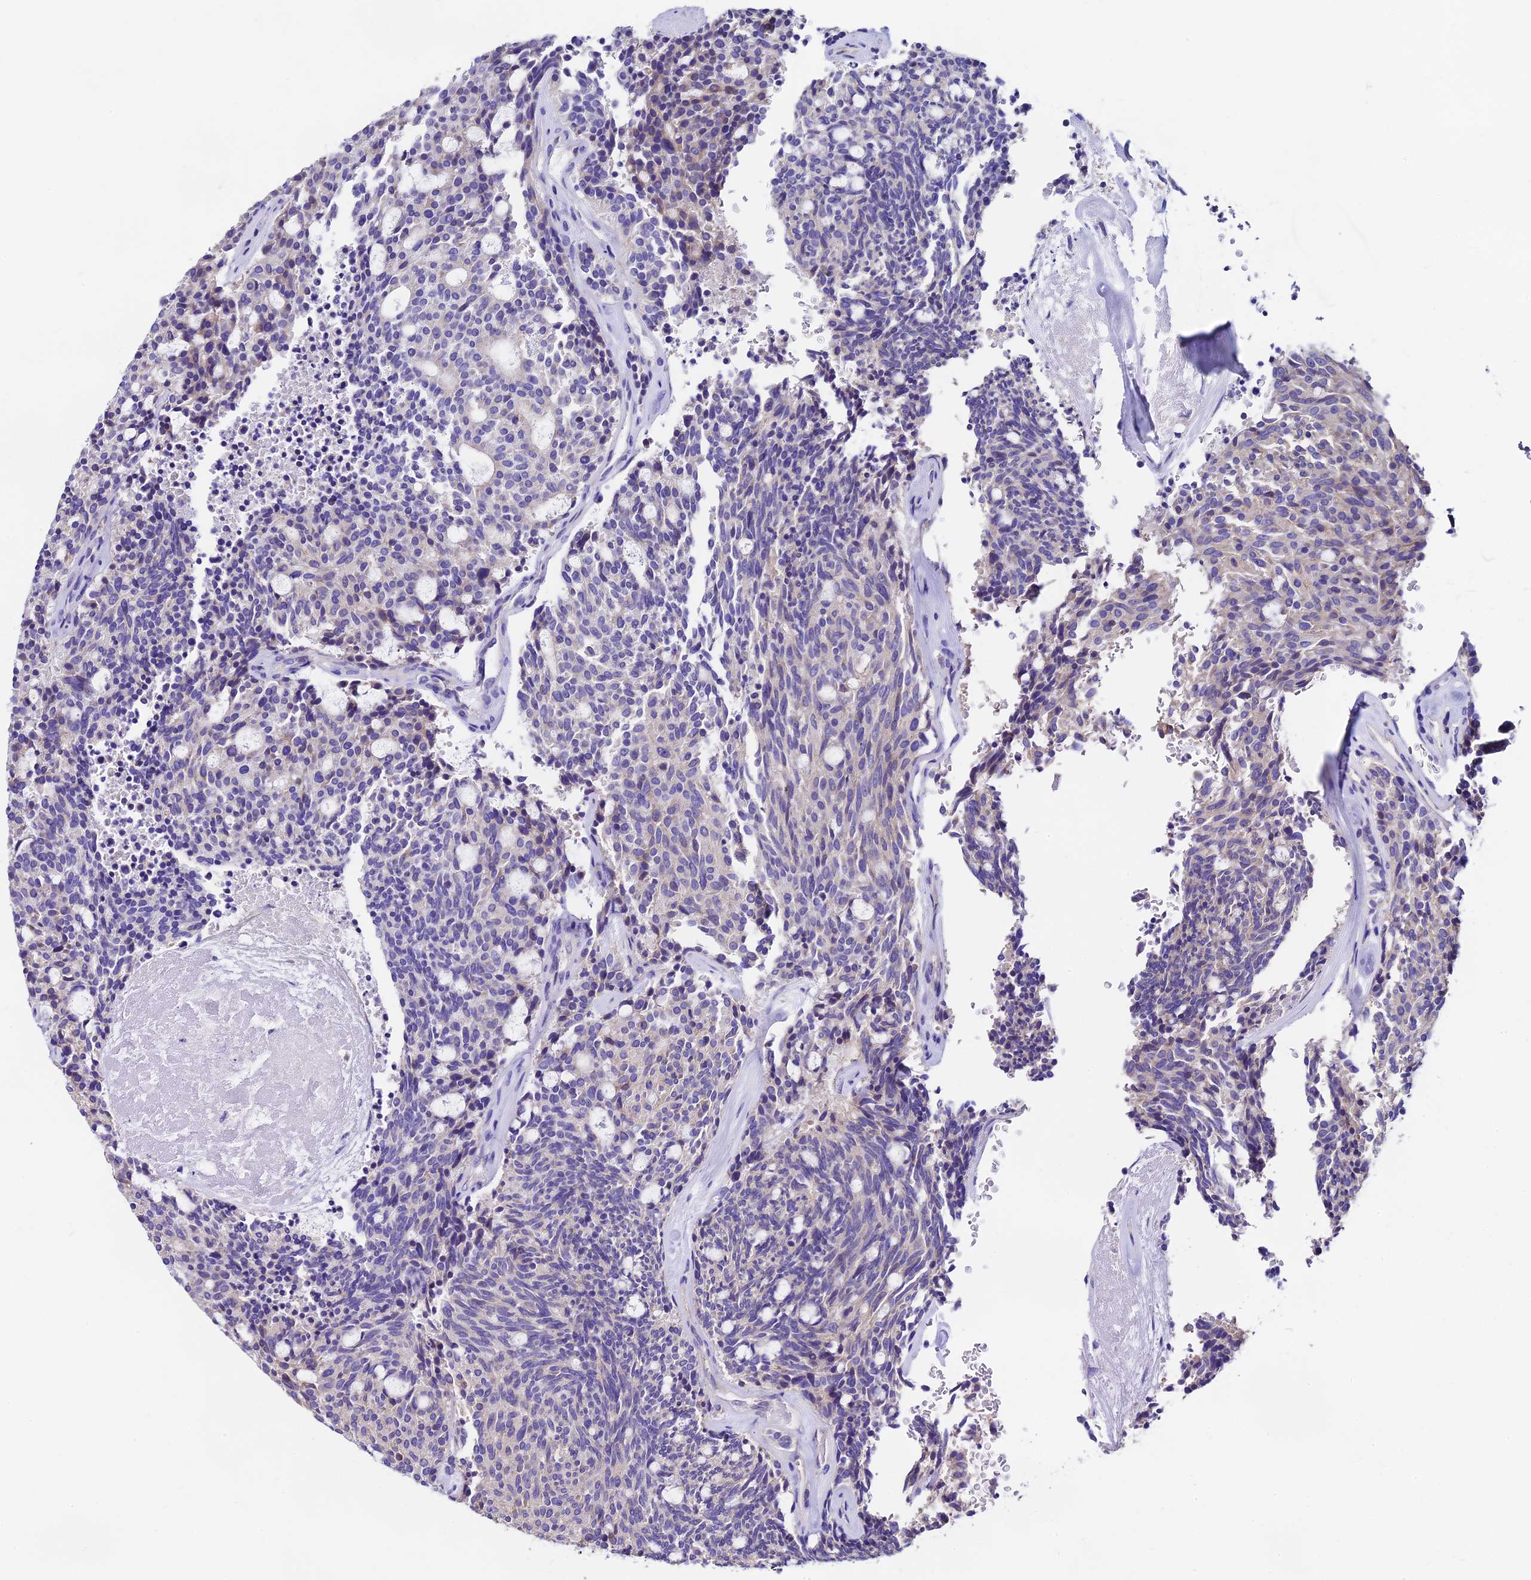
{"staining": {"intensity": "weak", "quantity": "<25%", "location": "cytoplasmic/membranous"}, "tissue": "carcinoid", "cell_type": "Tumor cells", "image_type": "cancer", "snomed": [{"axis": "morphology", "description": "Carcinoid, malignant, NOS"}, {"axis": "topography", "description": "Pancreas"}], "caption": "The photomicrograph exhibits no staining of tumor cells in carcinoid.", "gene": "COMTD1", "patient": {"sex": "female", "age": 54}}